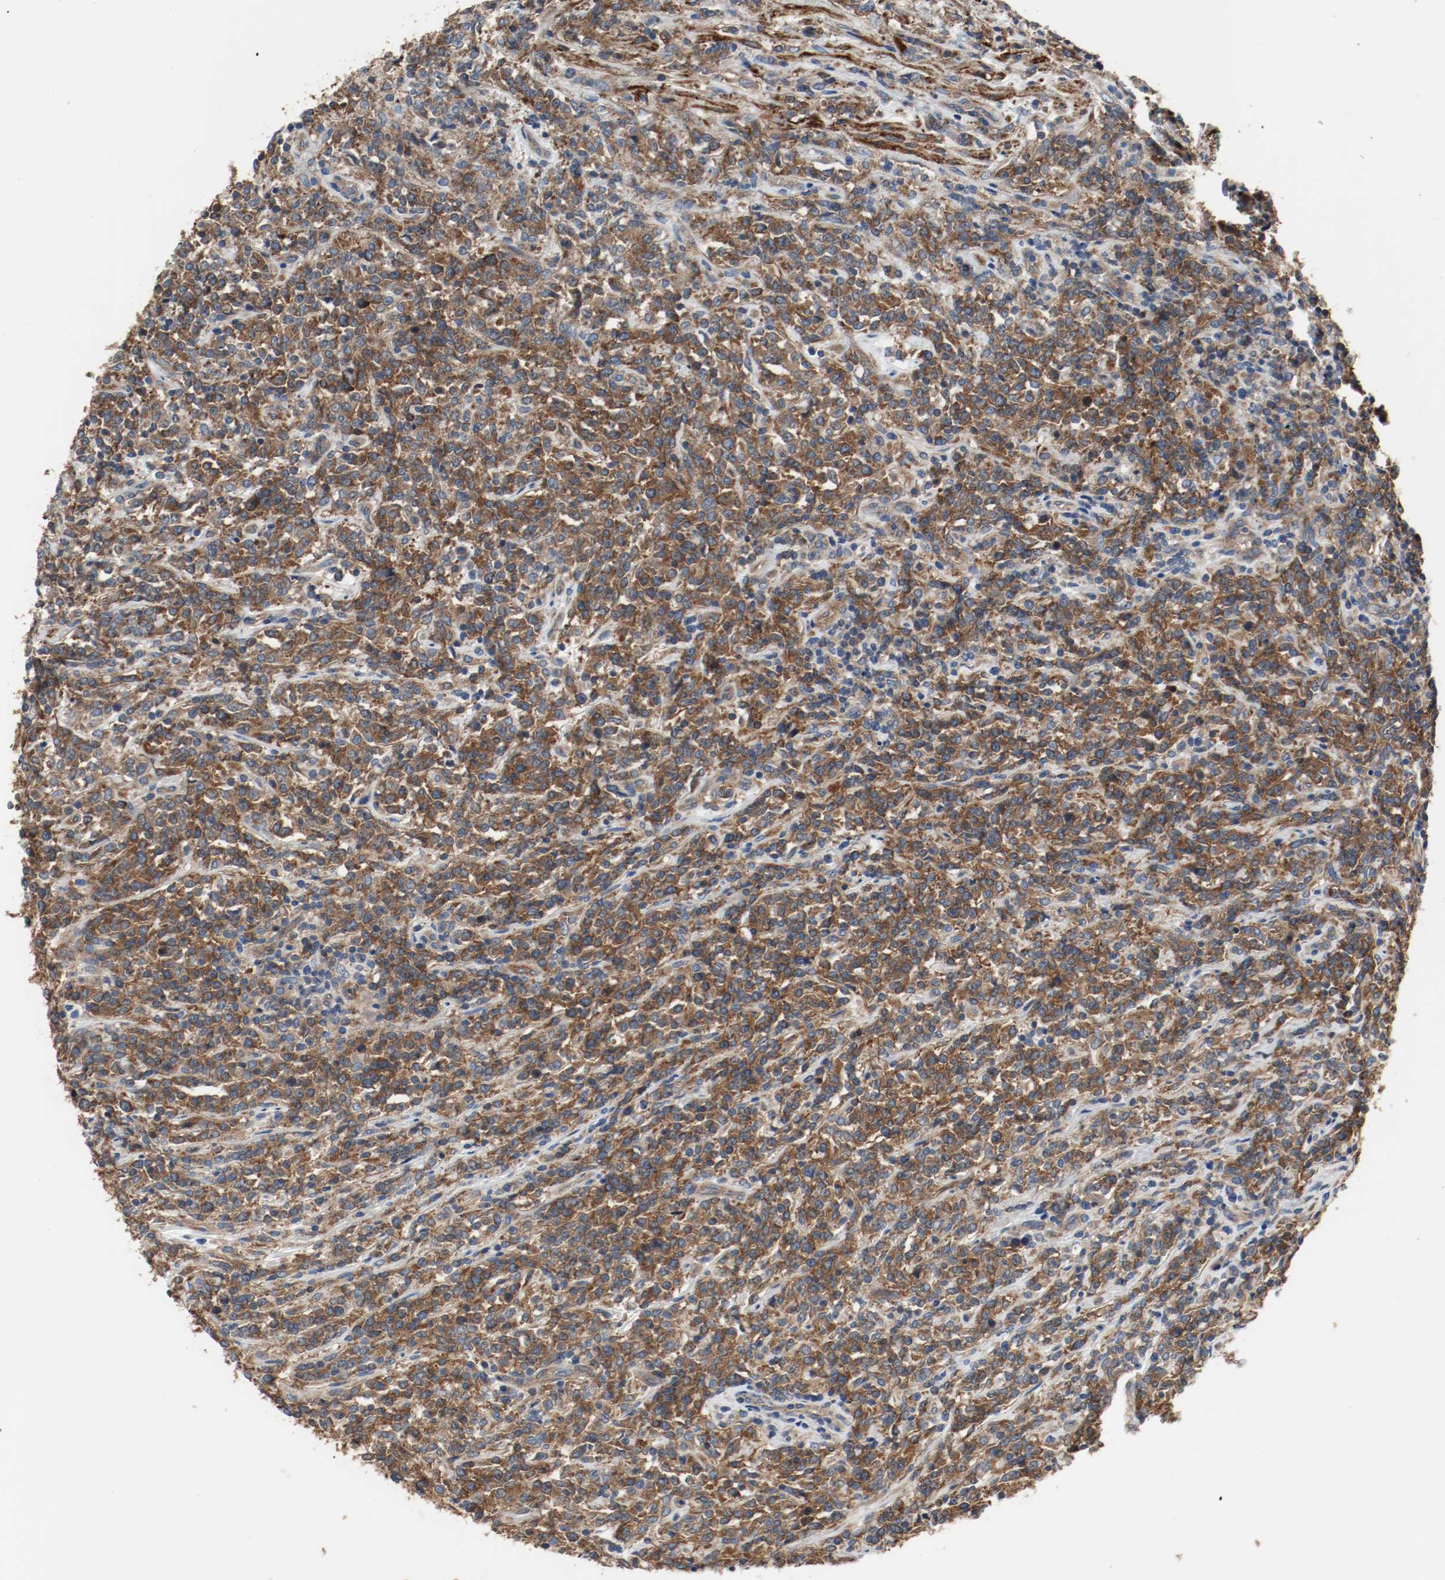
{"staining": {"intensity": "strong", "quantity": ">75%", "location": "cytoplasmic/membranous"}, "tissue": "lymphoma", "cell_type": "Tumor cells", "image_type": "cancer", "snomed": [{"axis": "morphology", "description": "Malignant lymphoma, non-Hodgkin's type, High grade"}, {"axis": "topography", "description": "Soft tissue"}], "caption": "Tumor cells display high levels of strong cytoplasmic/membranous expression in approximately >75% of cells in human malignant lymphoma, non-Hodgkin's type (high-grade). The protein of interest is shown in brown color, while the nuclei are stained blue.", "gene": "TUBA3D", "patient": {"sex": "male", "age": 18}}